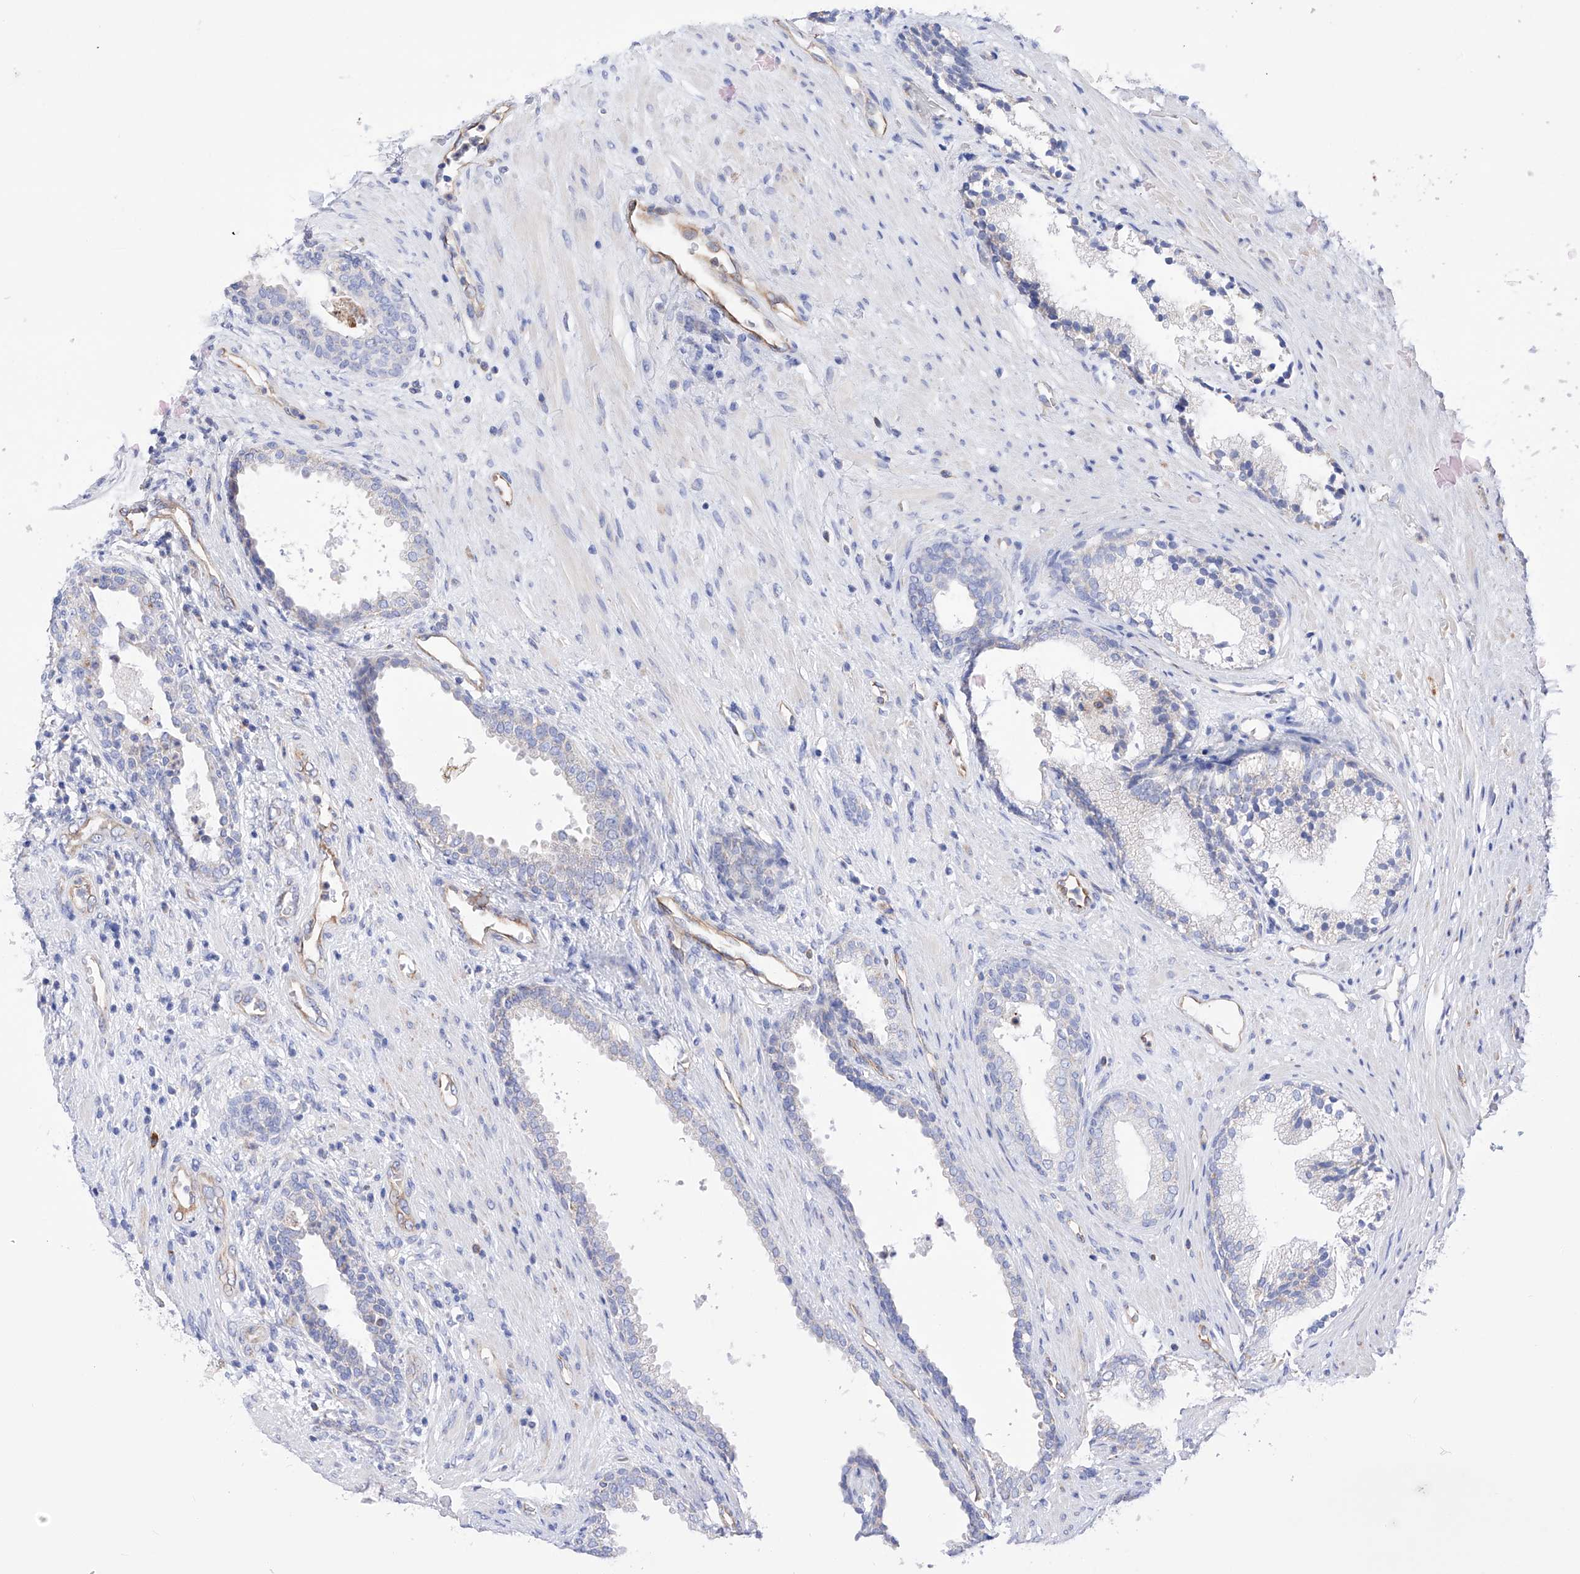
{"staining": {"intensity": "negative", "quantity": "none", "location": "none"}, "tissue": "prostate", "cell_type": "Glandular cells", "image_type": "normal", "snomed": [{"axis": "morphology", "description": "Normal tissue, NOS"}, {"axis": "topography", "description": "Prostate"}], "caption": "Immunohistochemistry histopathology image of unremarkable prostate: human prostate stained with DAB reveals no significant protein positivity in glandular cells.", "gene": "FLG", "patient": {"sex": "male", "age": 76}}